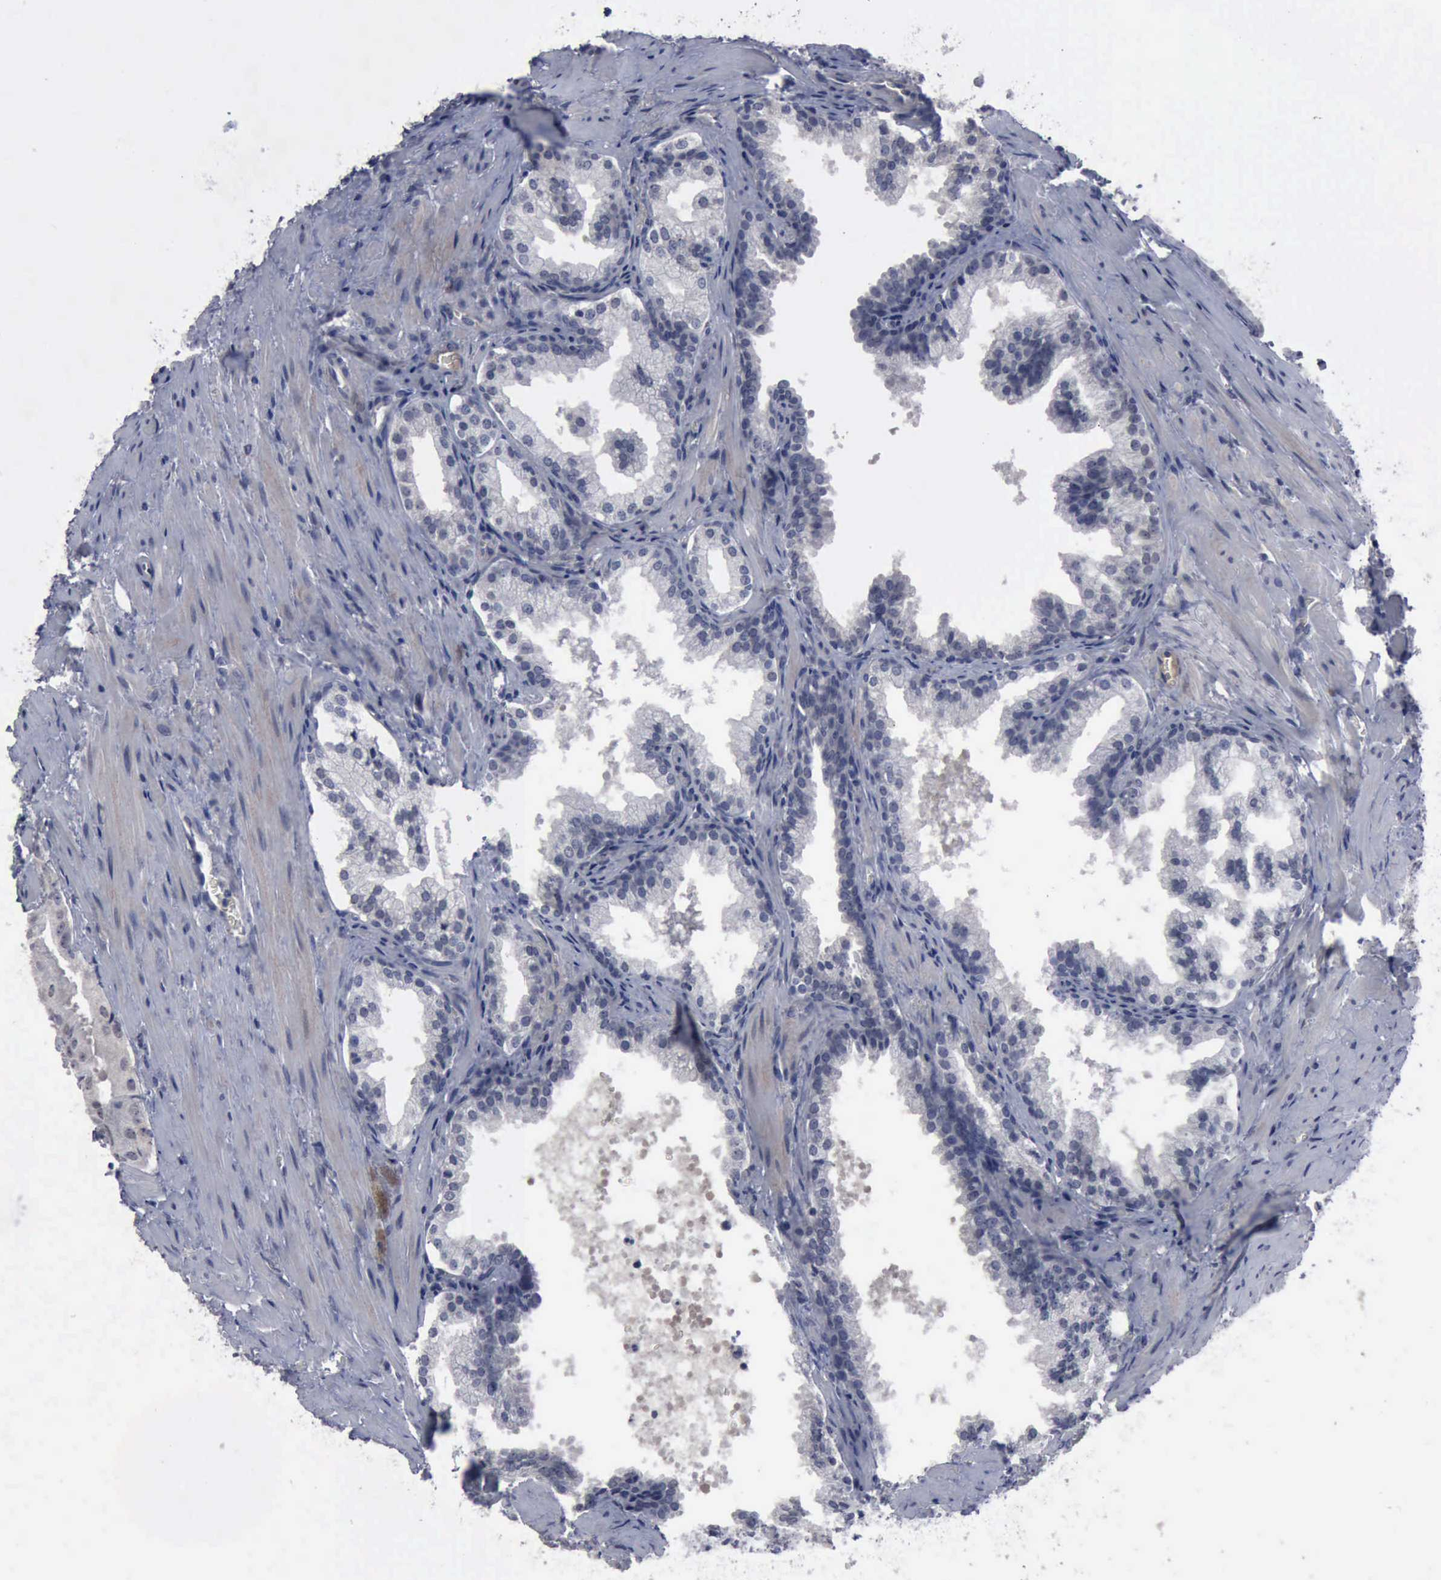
{"staining": {"intensity": "negative", "quantity": "none", "location": "none"}, "tissue": "prostate cancer", "cell_type": "Tumor cells", "image_type": "cancer", "snomed": [{"axis": "morphology", "description": "Adenocarcinoma, Medium grade"}, {"axis": "topography", "description": "Prostate"}], "caption": "Protein analysis of prostate cancer demonstrates no significant expression in tumor cells.", "gene": "MYO18B", "patient": {"sex": "male", "age": 64}}